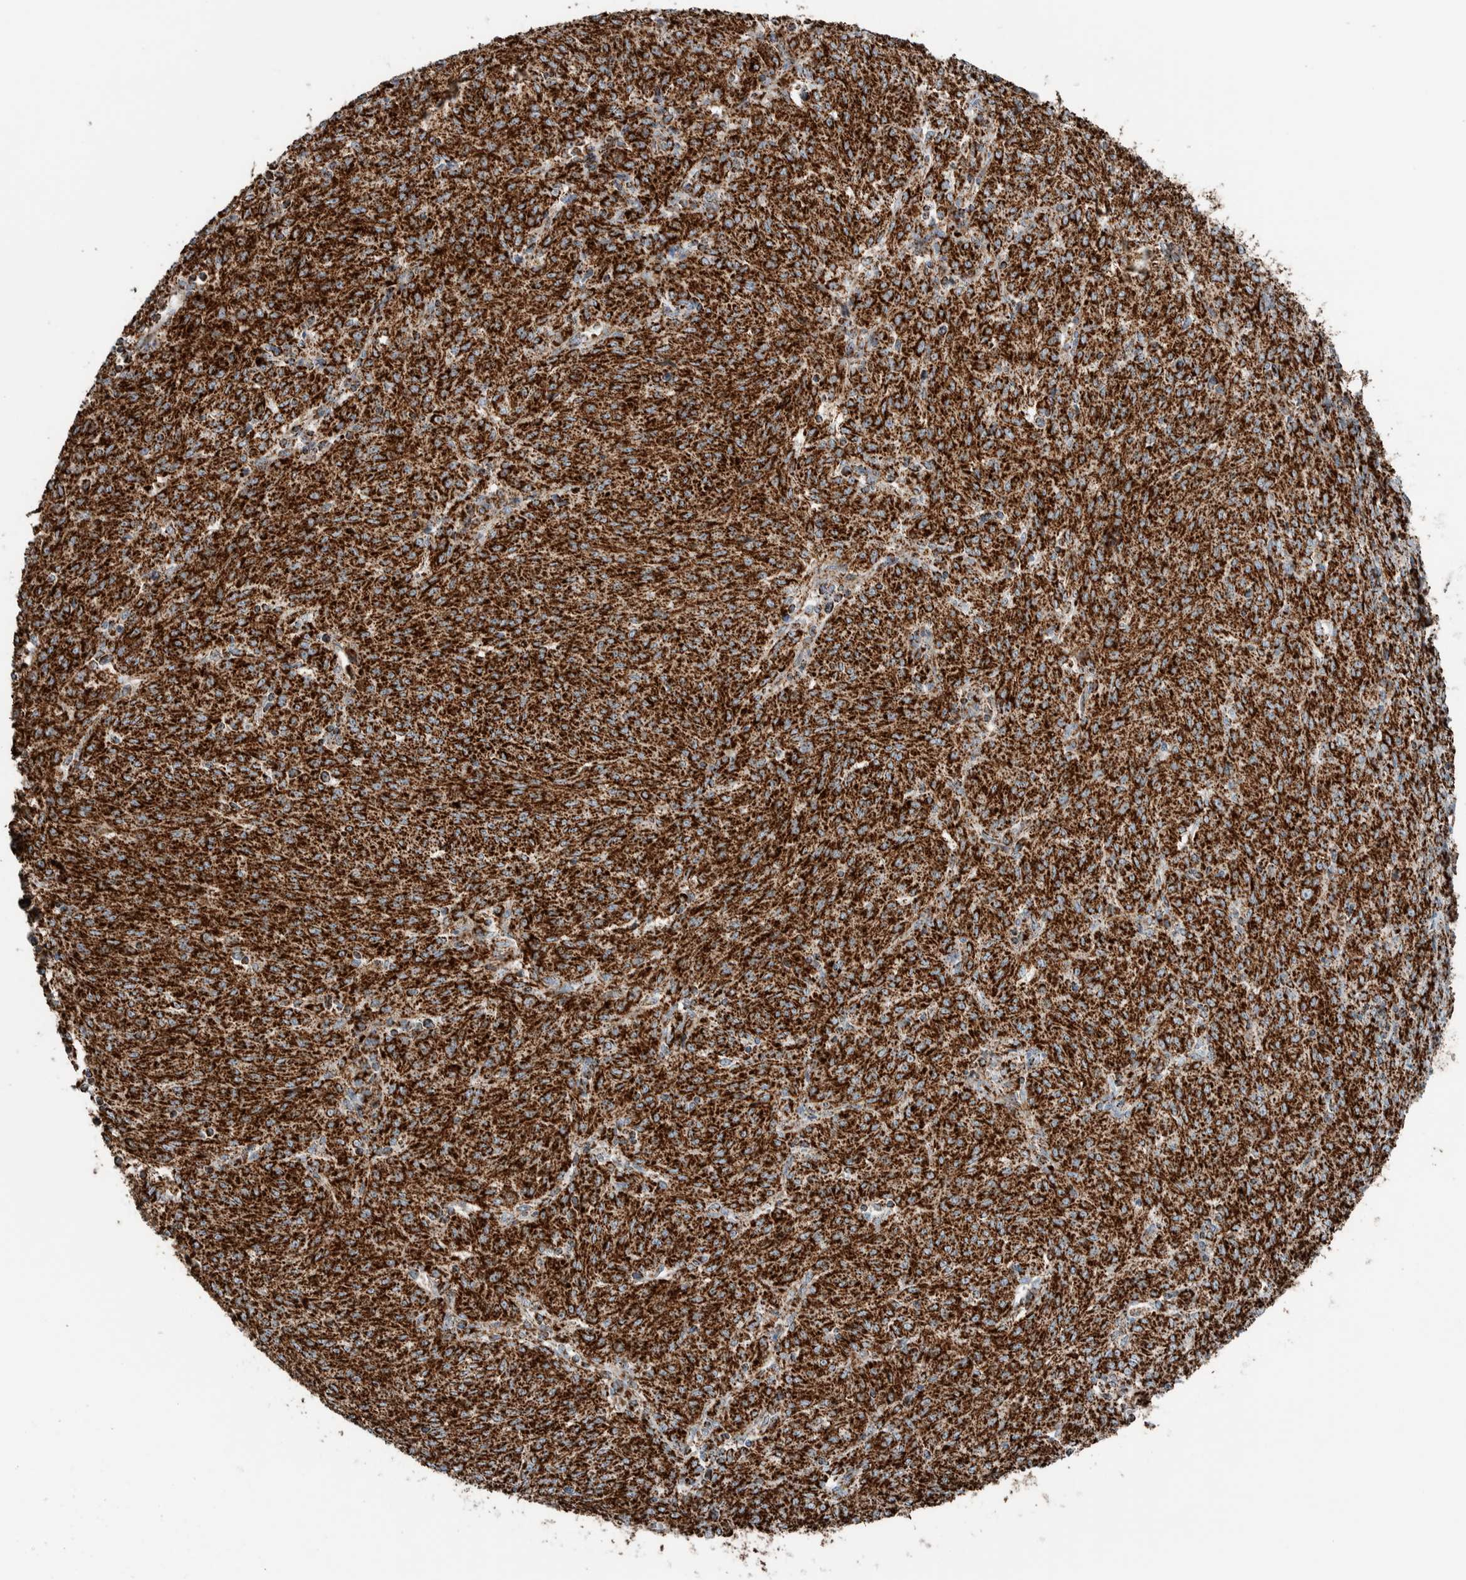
{"staining": {"intensity": "strong", "quantity": ">75%", "location": "cytoplasmic/membranous"}, "tissue": "melanoma", "cell_type": "Tumor cells", "image_type": "cancer", "snomed": [{"axis": "morphology", "description": "Malignant melanoma, NOS"}, {"axis": "topography", "description": "Skin"}], "caption": "Protein staining reveals strong cytoplasmic/membranous positivity in approximately >75% of tumor cells in malignant melanoma. (DAB IHC, brown staining for protein, blue staining for nuclei).", "gene": "CNTROB", "patient": {"sex": "female", "age": 72}}